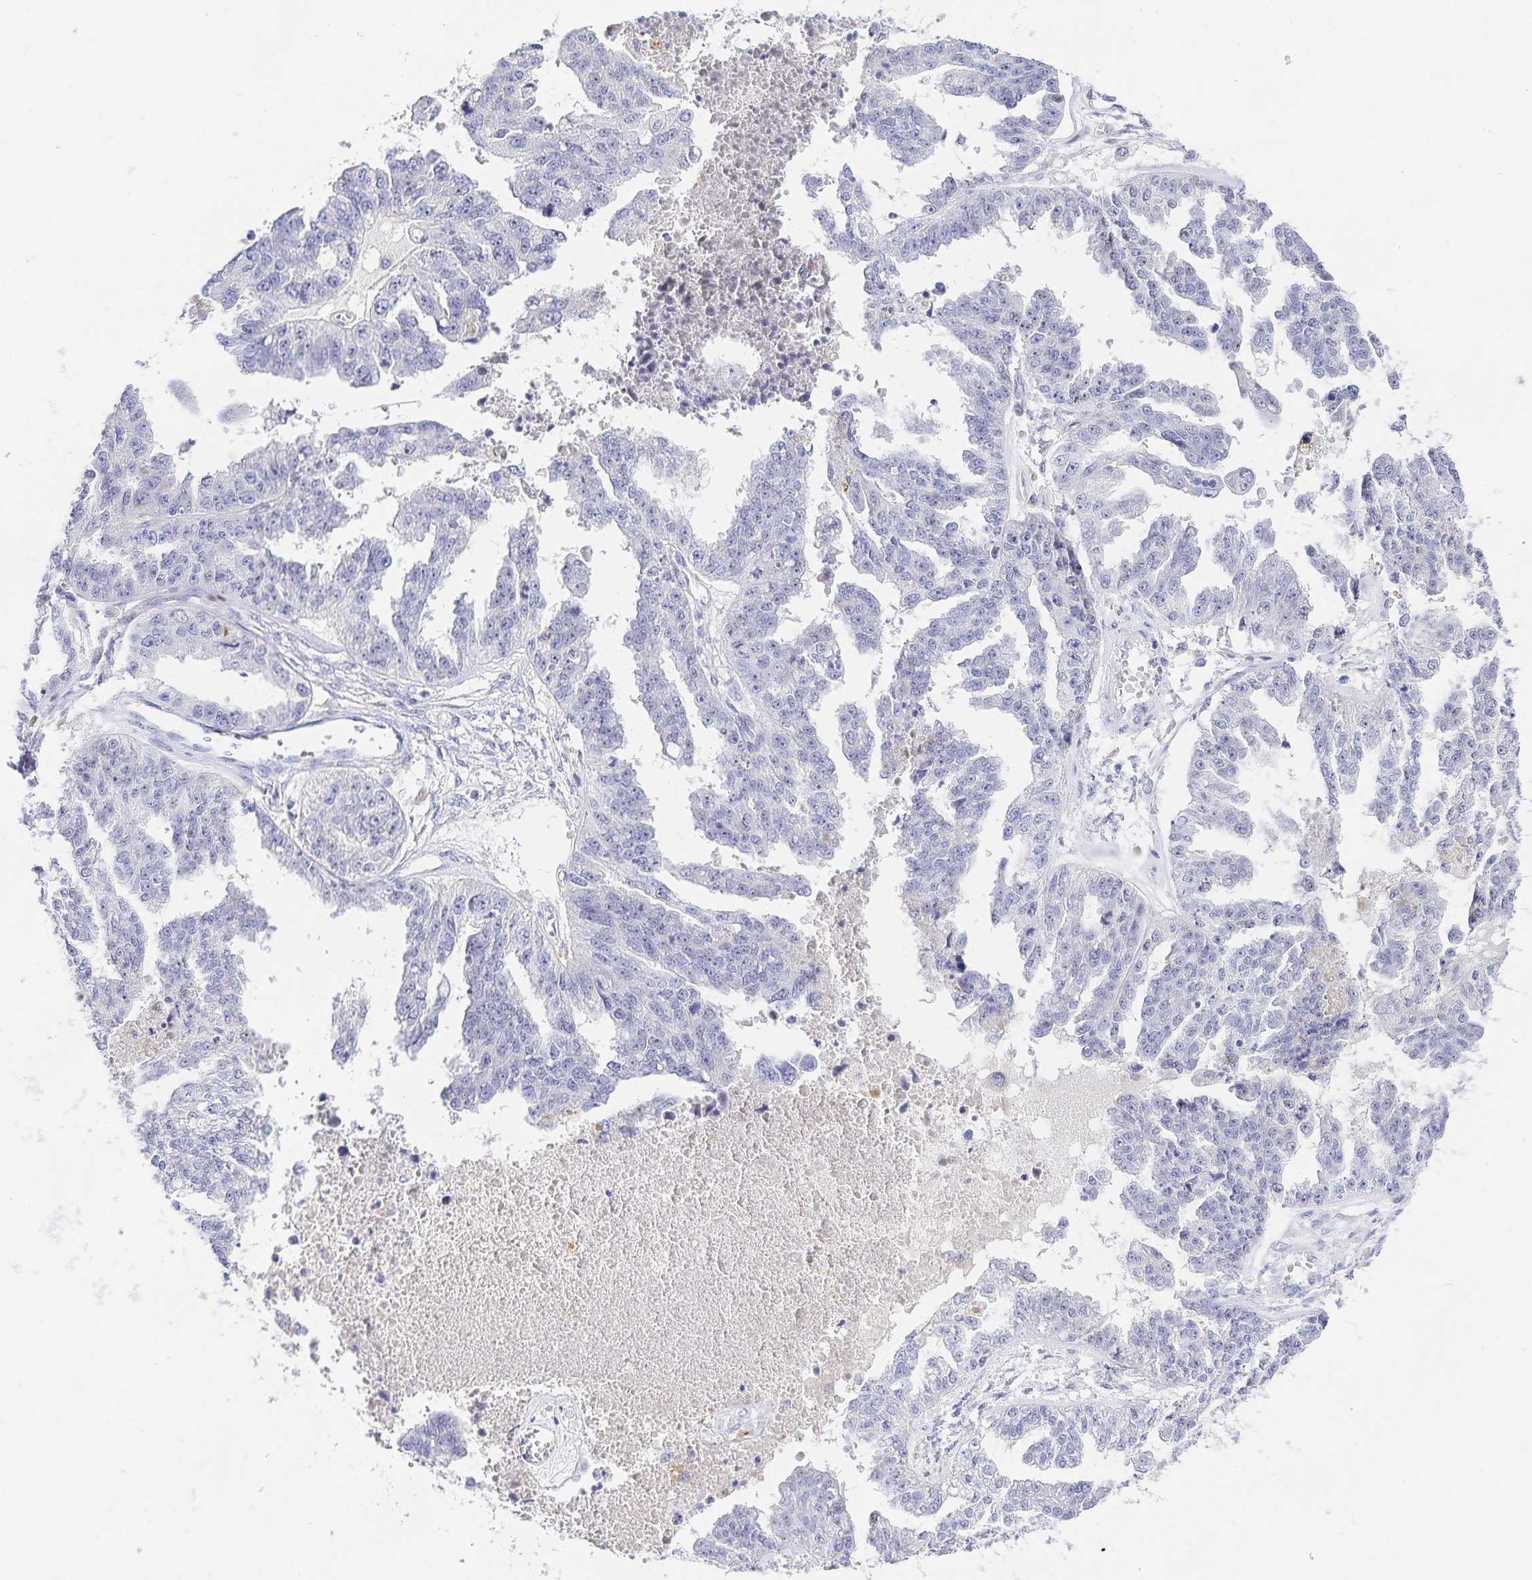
{"staining": {"intensity": "negative", "quantity": "none", "location": "none"}, "tissue": "ovarian cancer", "cell_type": "Tumor cells", "image_type": "cancer", "snomed": [{"axis": "morphology", "description": "Cystadenocarcinoma, serous, NOS"}, {"axis": "topography", "description": "Ovary"}], "caption": "Immunohistochemistry of human ovarian cancer (serous cystadenocarcinoma) exhibits no positivity in tumor cells. Brightfield microscopy of immunohistochemistry stained with DAB (brown) and hematoxylin (blue), captured at high magnification.", "gene": "KBTBD13", "patient": {"sex": "female", "age": 58}}